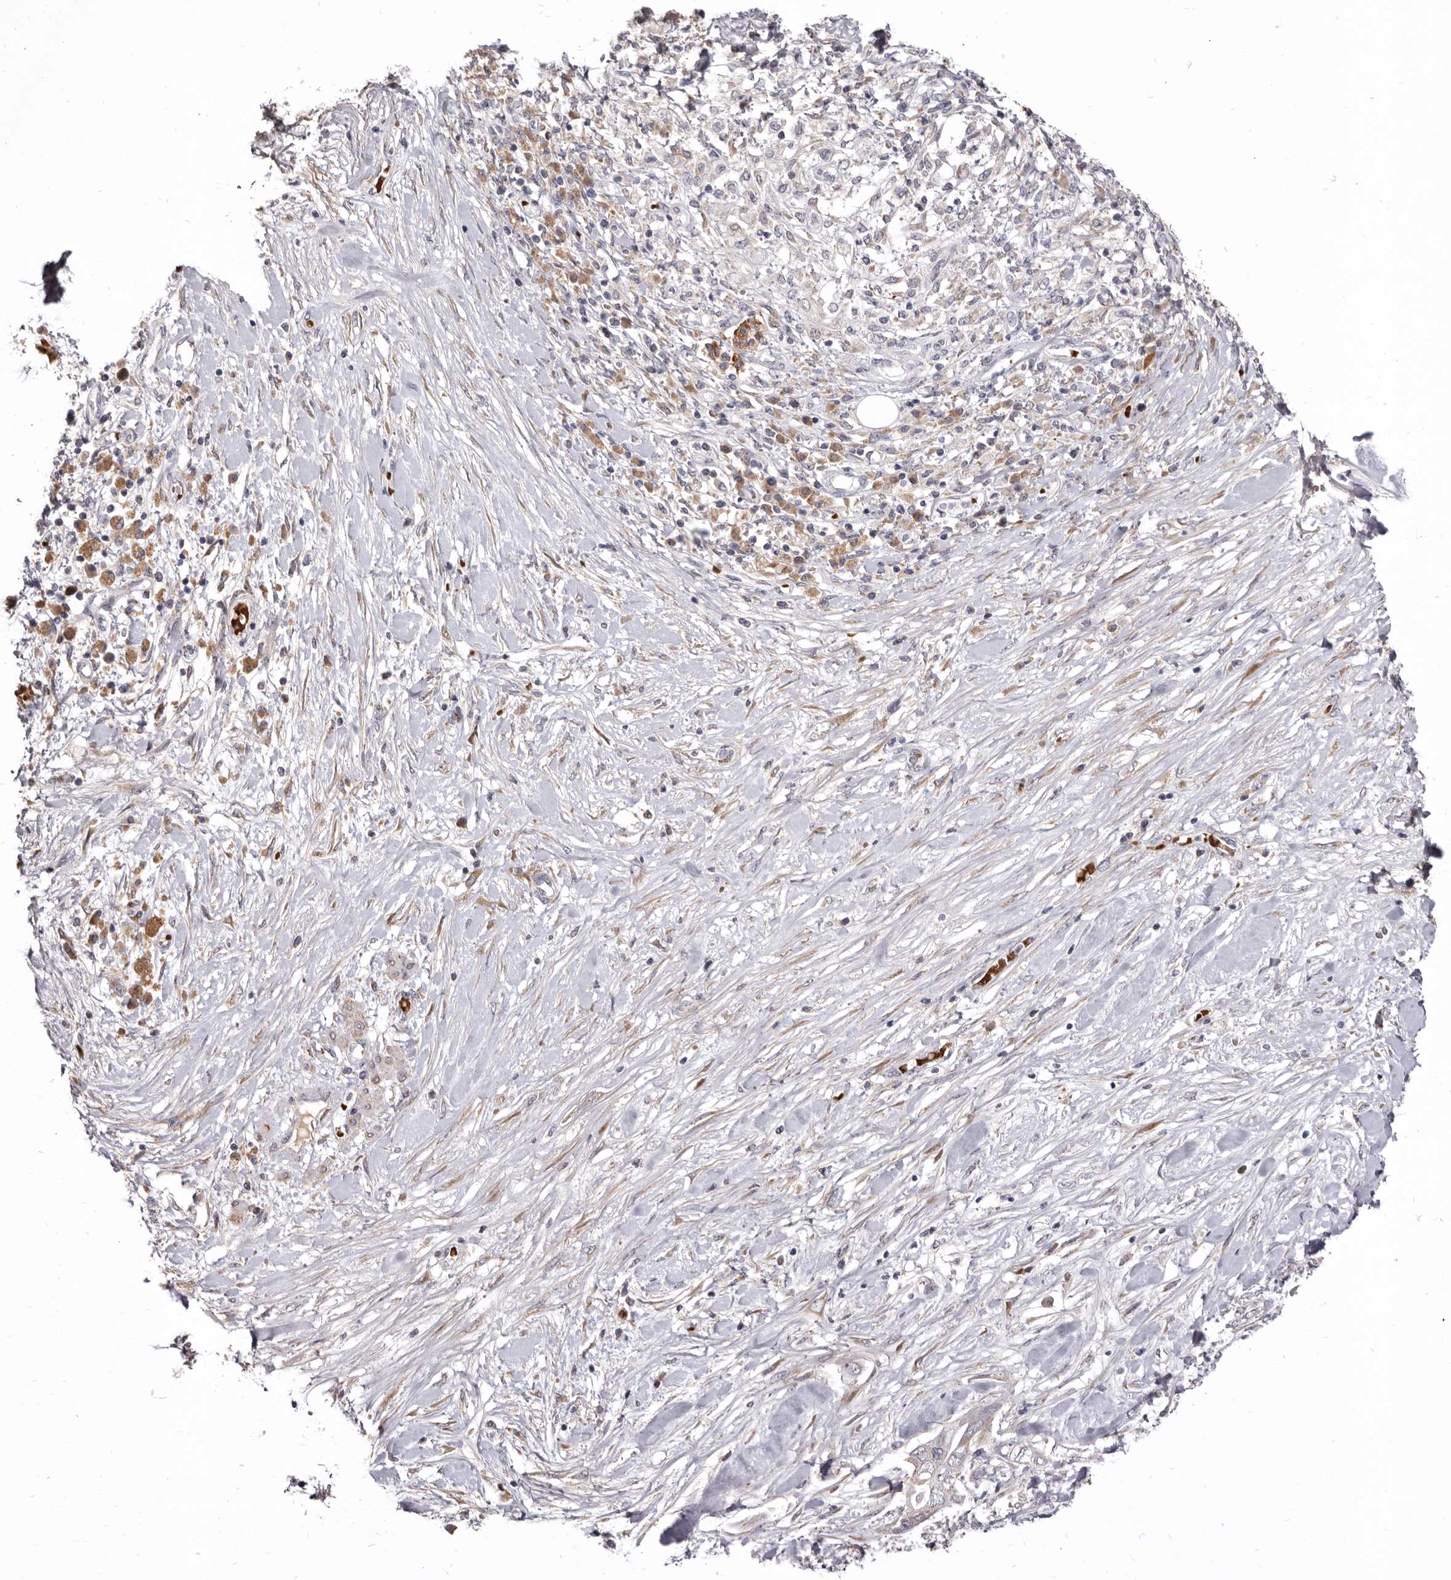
{"staining": {"intensity": "weak", "quantity": "<25%", "location": "cytoplasmic/membranous"}, "tissue": "pancreatic cancer", "cell_type": "Tumor cells", "image_type": "cancer", "snomed": [{"axis": "morphology", "description": "Inflammation, NOS"}, {"axis": "morphology", "description": "Adenocarcinoma, NOS"}, {"axis": "topography", "description": "Pancreas"}], "caption": "IHC histopathology image of pancreatic adenocarcinoma stained for a protein (brown), which displays no positivity in tumor cells. (Brightfield microscopy of DAB (3,3'-diaminobenzidine) immunohistochemistry at high magnification).", "gene": "NENF", "patient": {"sex": "female", "age": 56}}